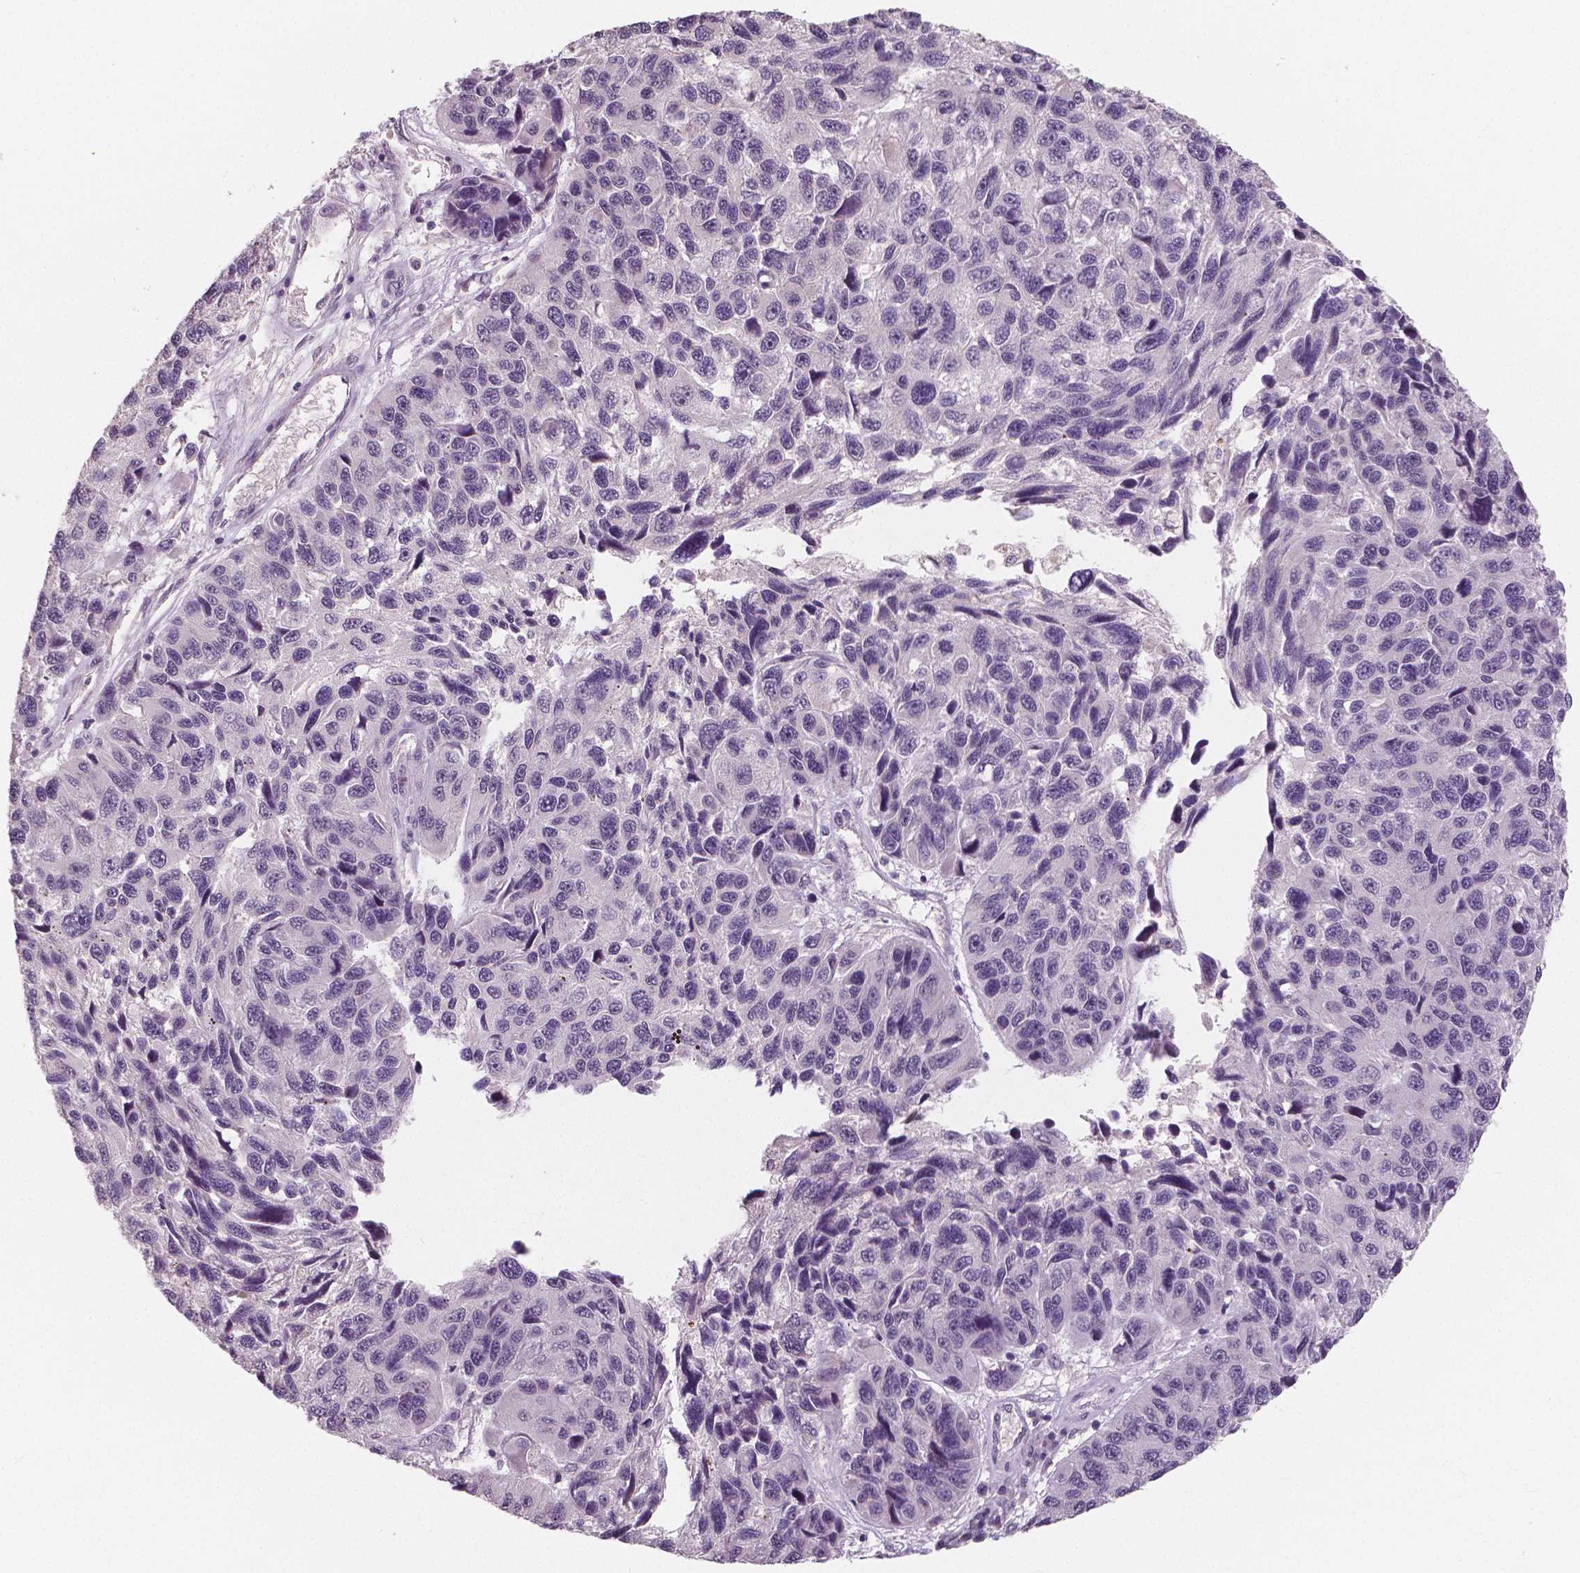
{"staining": {"intensity": "negative", "quantity": "none", "location": "none"}, "tissue": "melanoma", "cell_type": "Tumor cells", "image_type": "cancer", "snomed": [{"axis": "morphology", "description": "Malignant melanoma, NOS"}, {"axis": "topography", "description": "Skin"}], "caption": "There is no significant staining in tumor cells of malignant melanoma.", "gene": "RNASE7", "patient": {"sex": "male", "age": 53}}